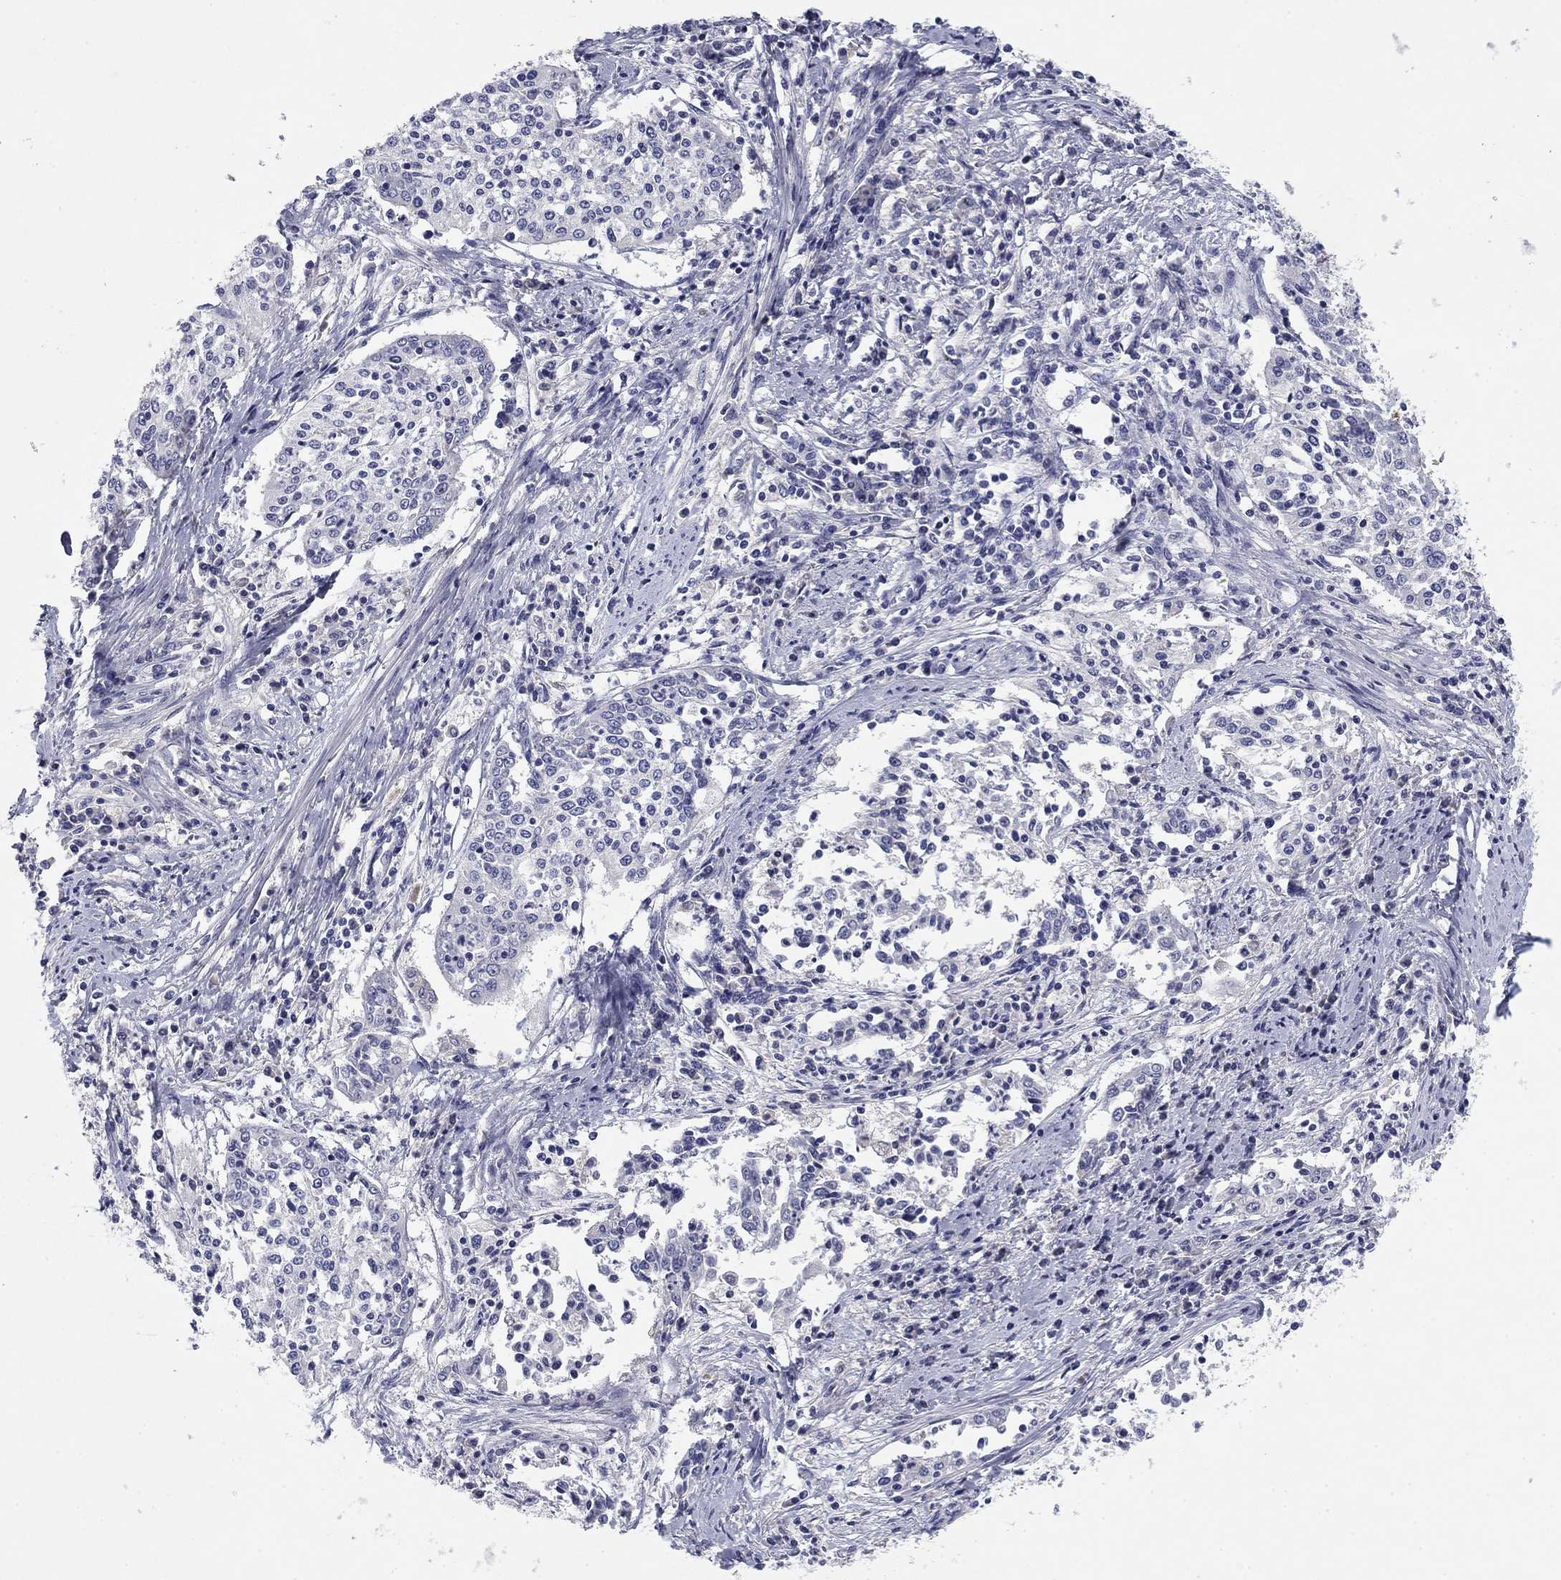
{"staining": {"intensity": "negative", "quantity": "none", "location": "none"}, "tissue": "cervical cancer", "cell_type": "Tumor cells", "image_type": "cancer", "snomed": [{"axis": "morphology", "description": "Squamous cell carcinoma, NOS"}, {"axis": "topography", "description": "Cervix"}], "caption": "Immunohistochemistry histopathology image of human squamous cell carcinoma (cervical) stained for a protein (brown), which demonstrates no staining in tumor cells.", "gene": "CNTNAP4", "patient": {"sex": "female", "age": 41}}